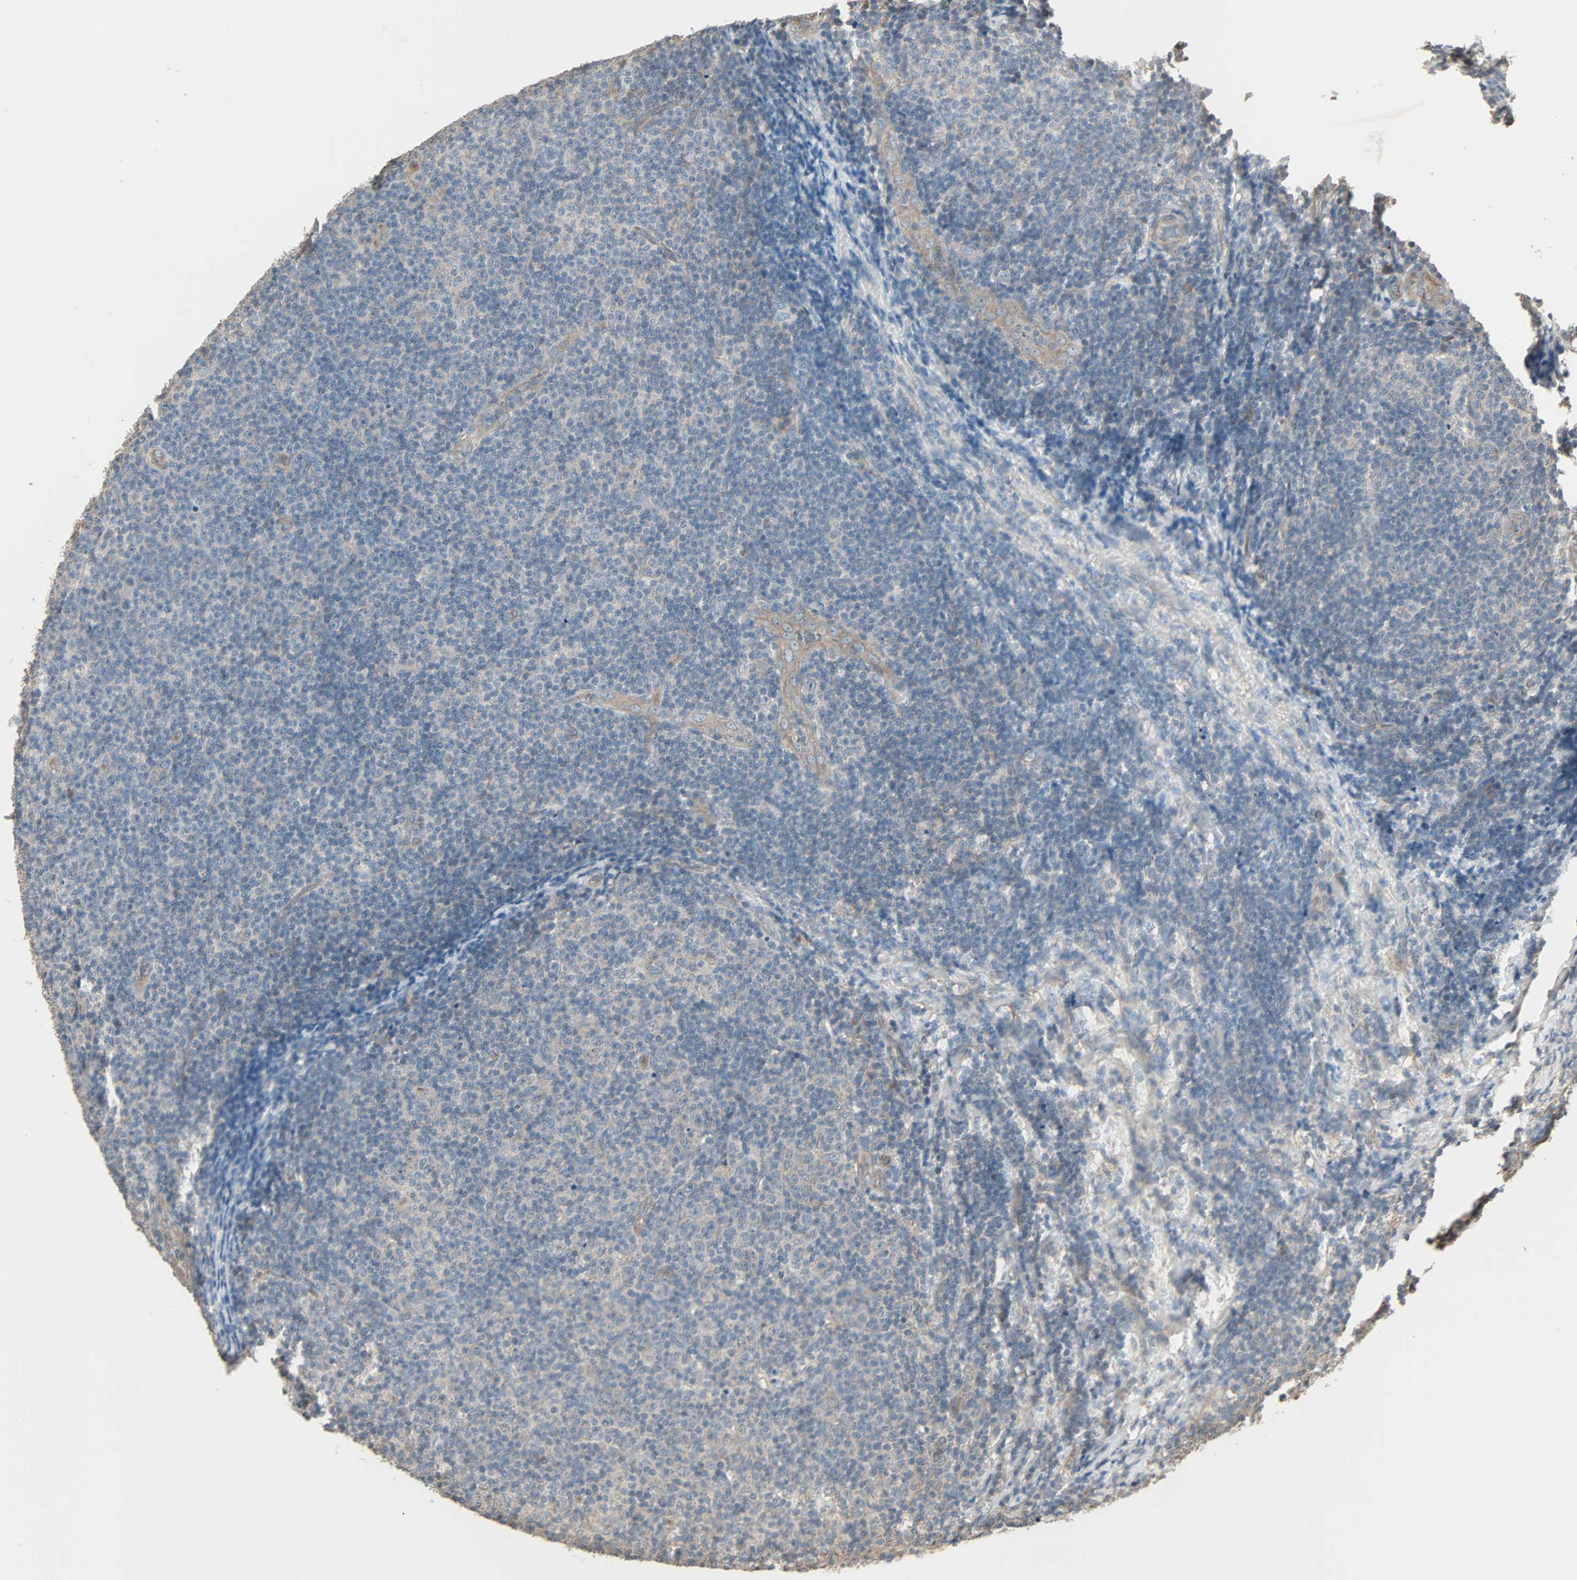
{"staining": {"intensity": "negative", "quantity": "none", "location": "none"}, "tissue": "lymphoma", "cell_type": "Tumor cells", "image_type": "cancer", "snomed": [{"axis": "morphology", "description": "Malignant lymphoma, non-Hodgkin's type, Low grade"}, {"axis": "topography", "description": "Lymph node"}], "caption": "High power microscopy micrograph of an immunohistochemistry (IHC) micrograph of low-grade malignant lymphoma, non-Hodgkin's type, revealing no significant positivity in tumor cells.", "gene": "GALNT3", "patient": {"sex": "male", "age": 83}}